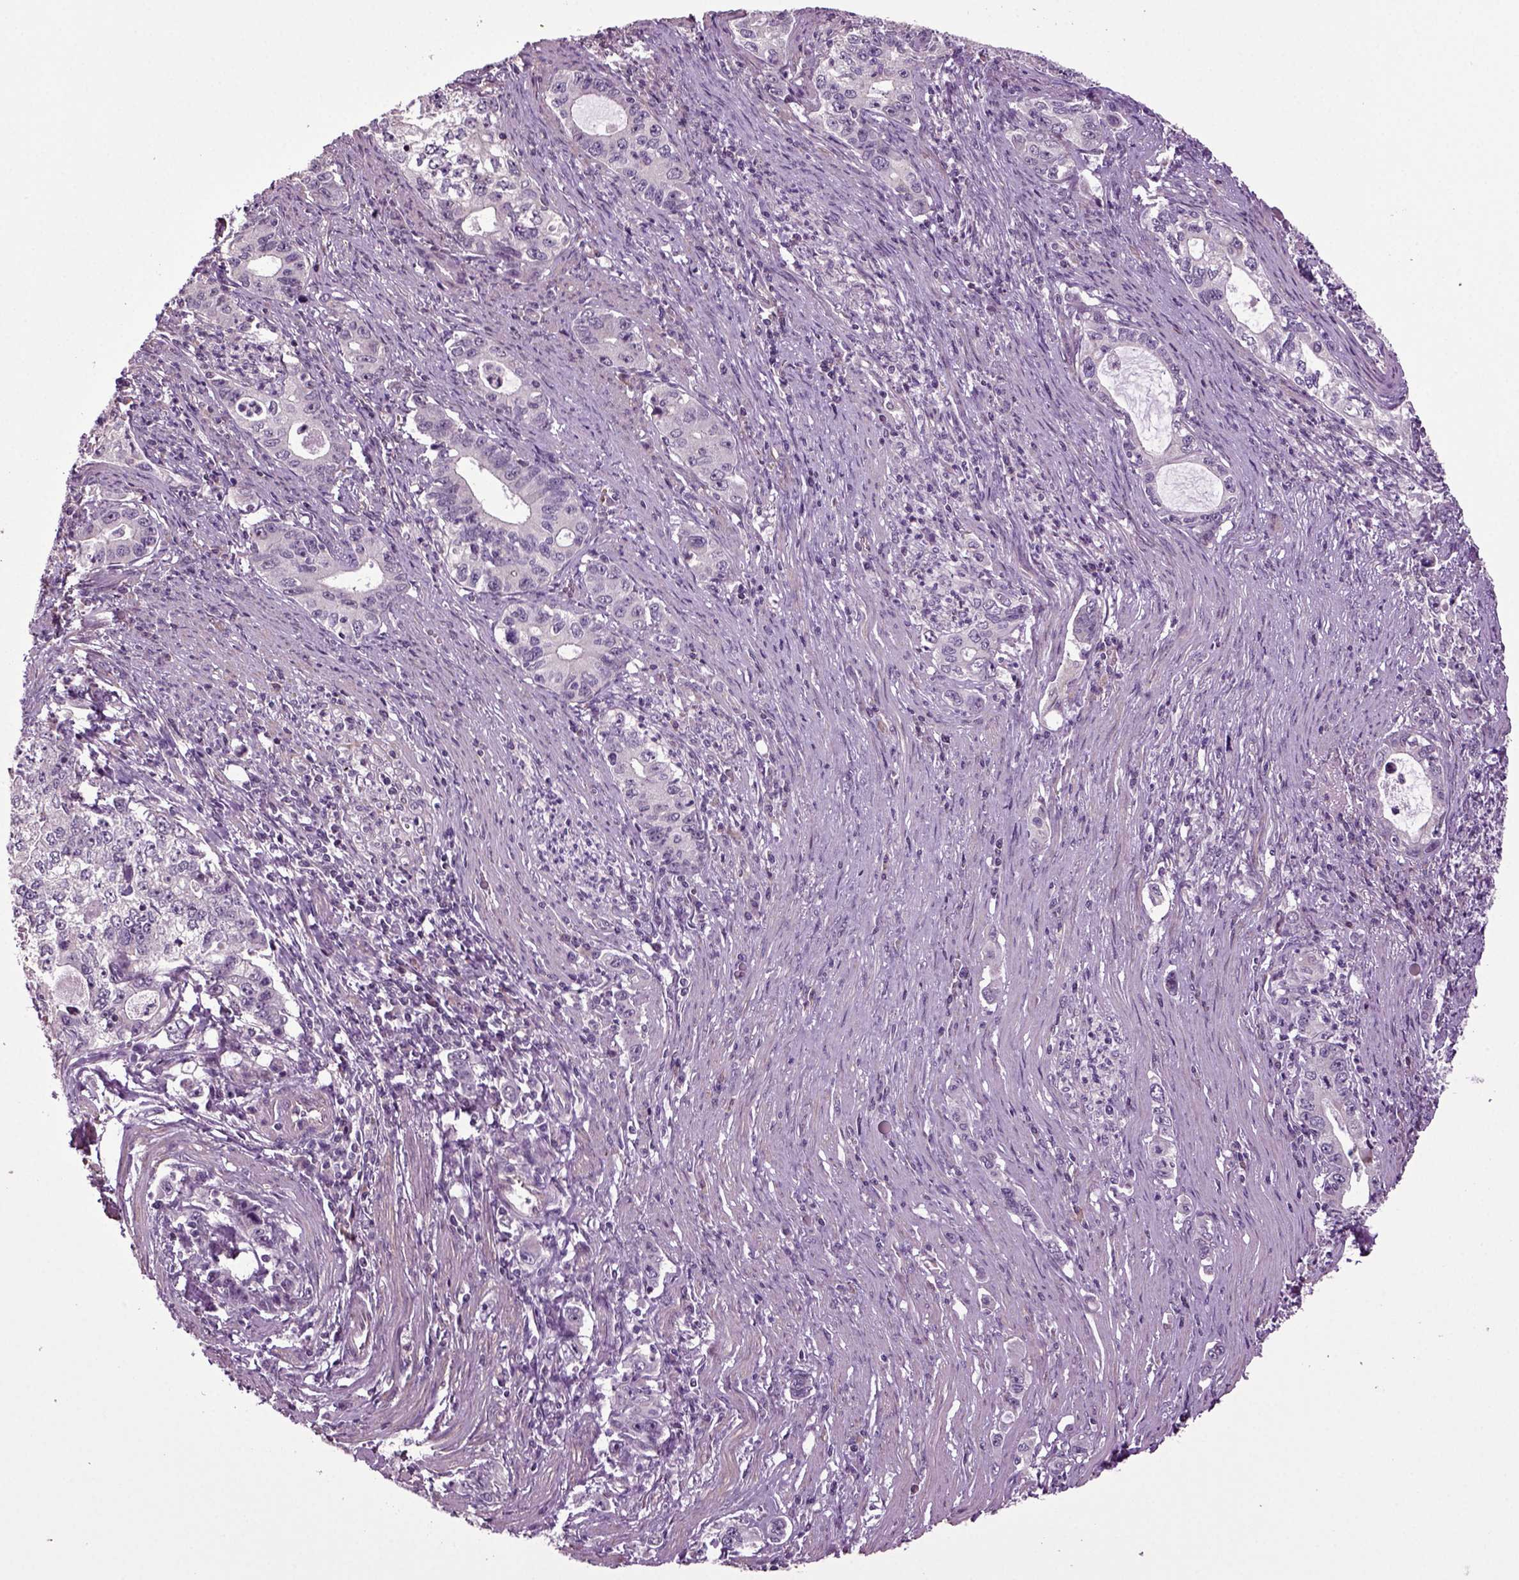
{"staining": {"intensity": "negative", "quantity": "none", "location": "none"}, "tissue": "stomach cancer", "cell_type": "Tumor cells", "image_type": "cancer", "snomed": [{"axis": "morphology", "description": "Adenocarcinoma, NOS"}, {"axis": "topography", "description": "Stomach, lower"}], "caption": "The histopathology image reveals no staining of tumor cells in stomach cancer.", "gene": "HAGHL", "patient": {"sex": "female", "age": 72}}